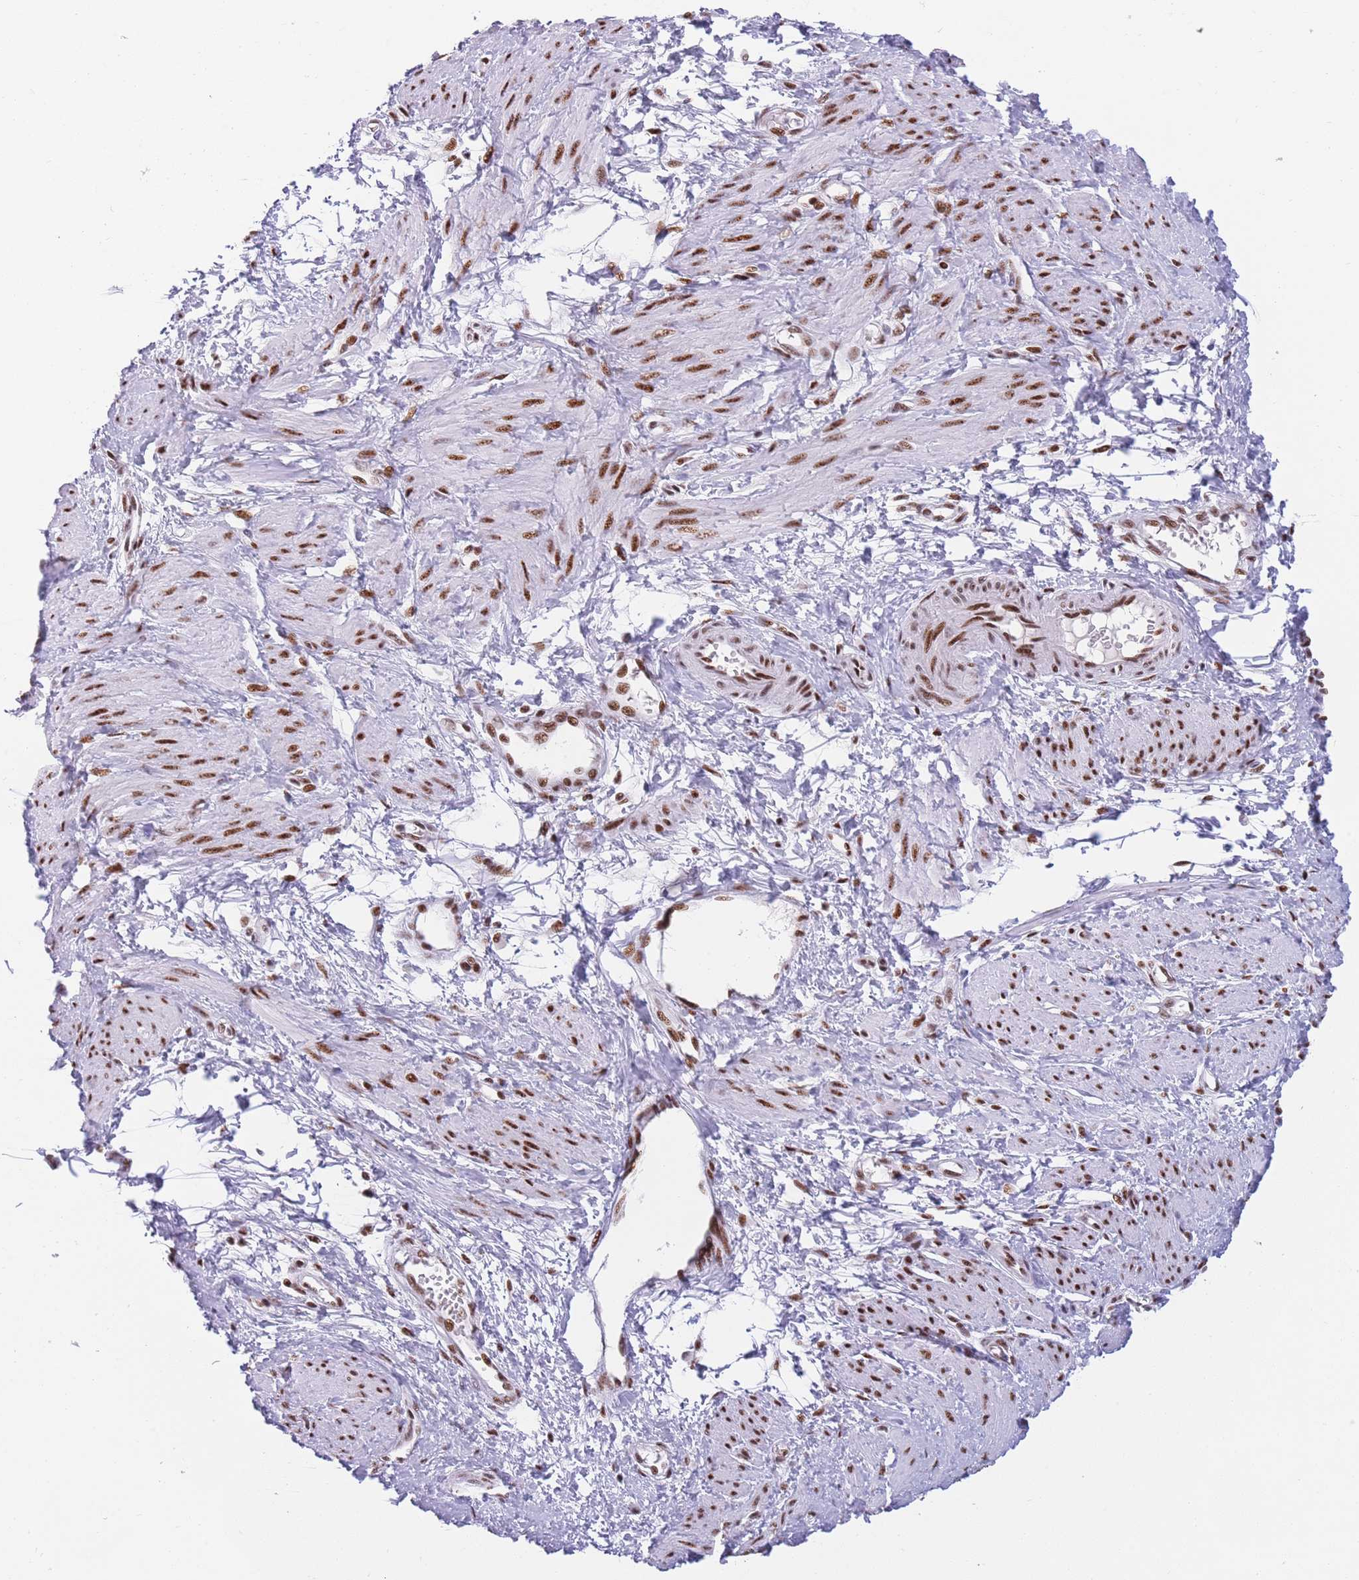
{"staining": {"intensity": "moderate", "quantity": ">75%", "location": "nuclear"}, "tissue": "smooth muscle", "cell_type": "Smooth muscle cells", "image_type": "normal", "snomed": [{"axis": "morphology", "description": "Normal tissue, NOS"}, {"axis": "topography", "description": "Smooth muscle"}, {"axis": "topography", "description": "Uterus"}], "caption": "Immunohistochemical staining of benign smooth muscle shows >75% levels of moderate nuclear protein staining in approximately >75% of smooth muscle cells. The staining was performed using DAB, with brown indicating positive protein expression. Nuclei are stained blue with hematoxylin.", "gene": "TMEM35B", "patient": {"sex": "female", "age": 39}}